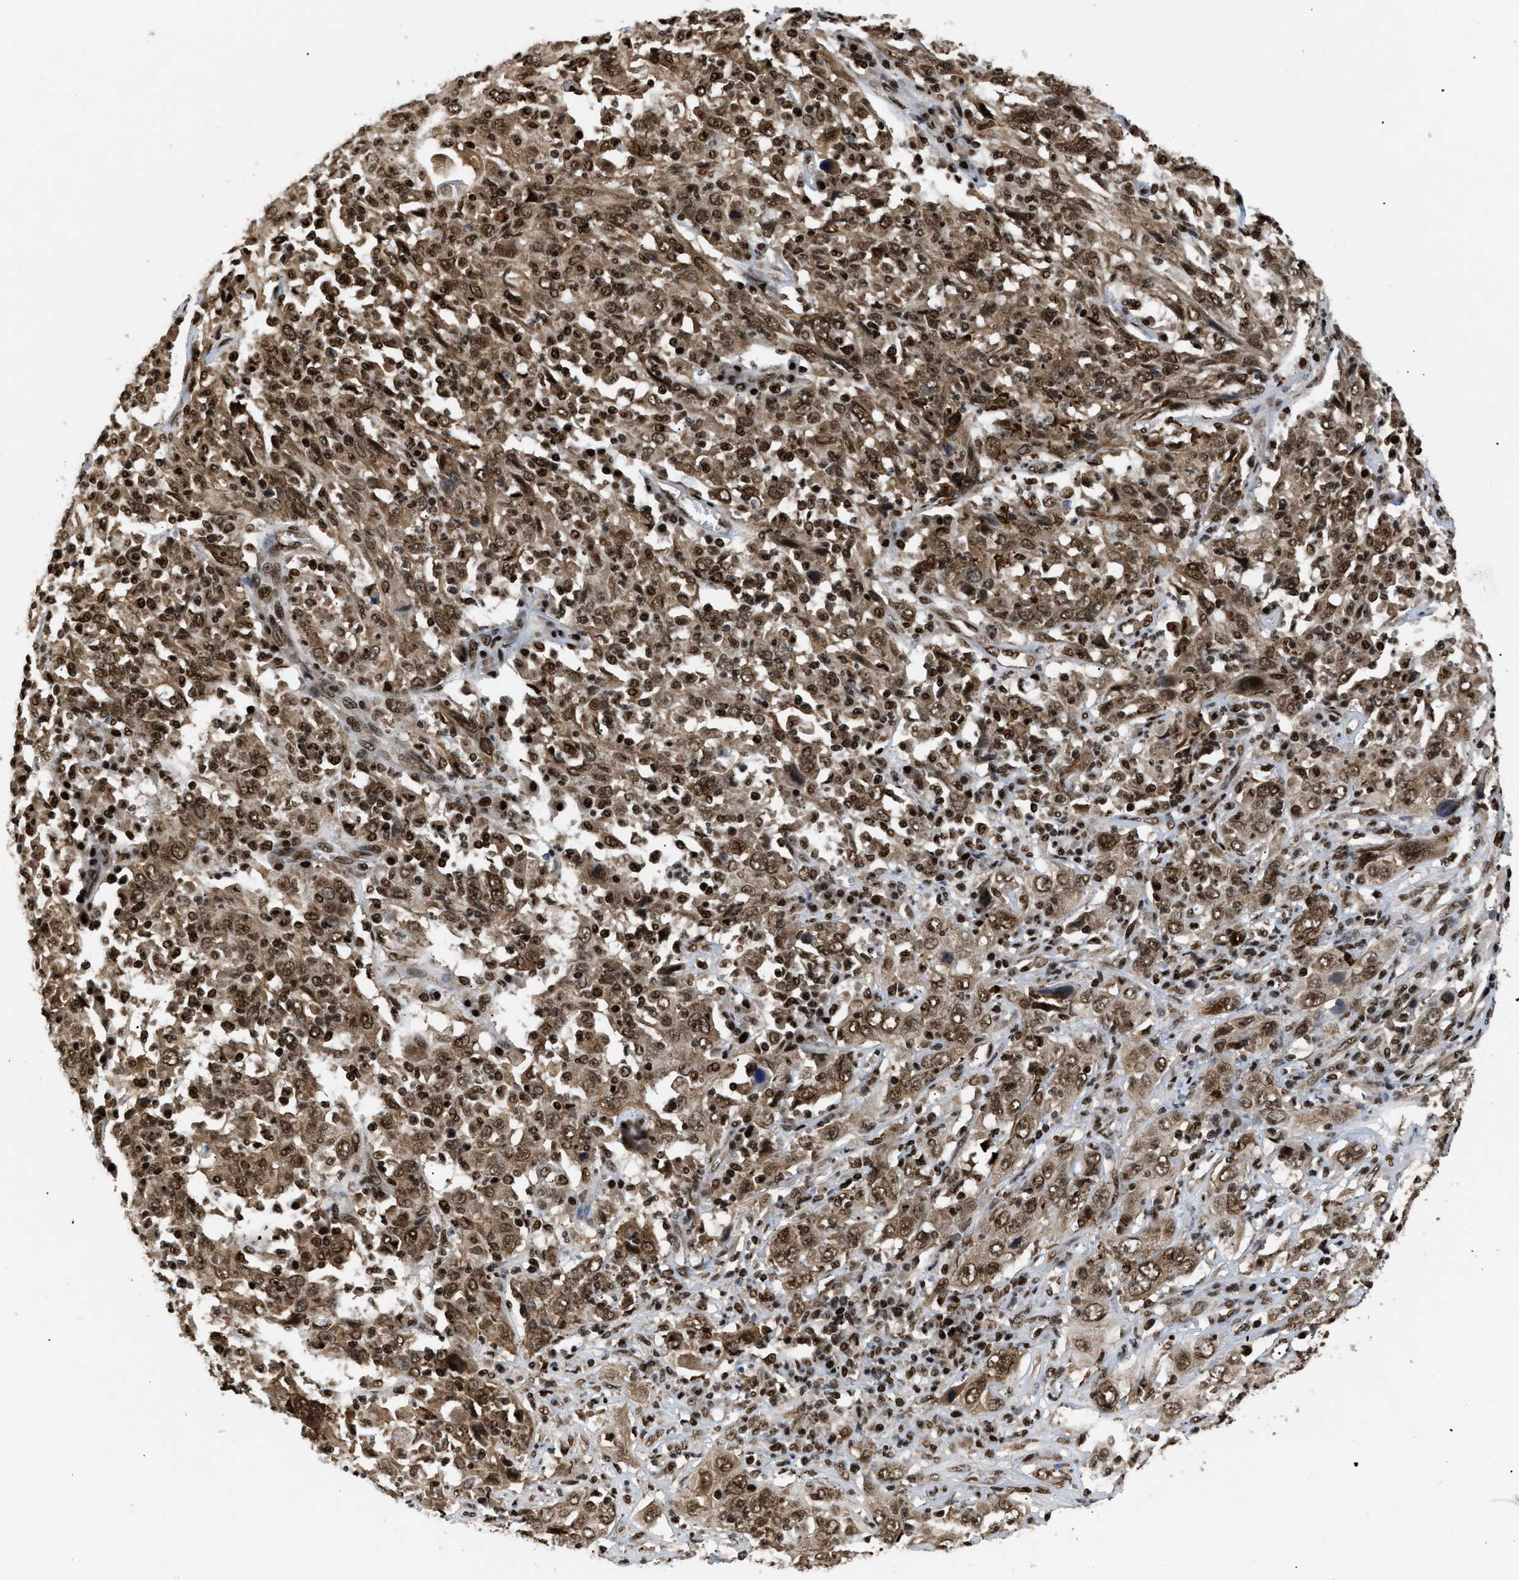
{"staining": {"intensity": "moderate", "quantity": ">75%", "location": "cytoplasmic/membranous,nuclear"}, "tissue": "cervical cancer", "cell_type": "Tumor cells", "image_type": "cancer", "snomed": [{"axis": "morphology", "description": "Squamous cell carcinoma, NOS"}, {"axis": "topography", "description": "Cervix"}], "caption": "High-power microscopy captured an immunohistochemistry photomicrograph of squamous cell carcinoma (cervical), revealing moderate cytoplasmic/membranous and nuclear staining in about >75% of tumor cells.", "gene": "RBM5", "patient": {"sex": "female", "age": 46}}